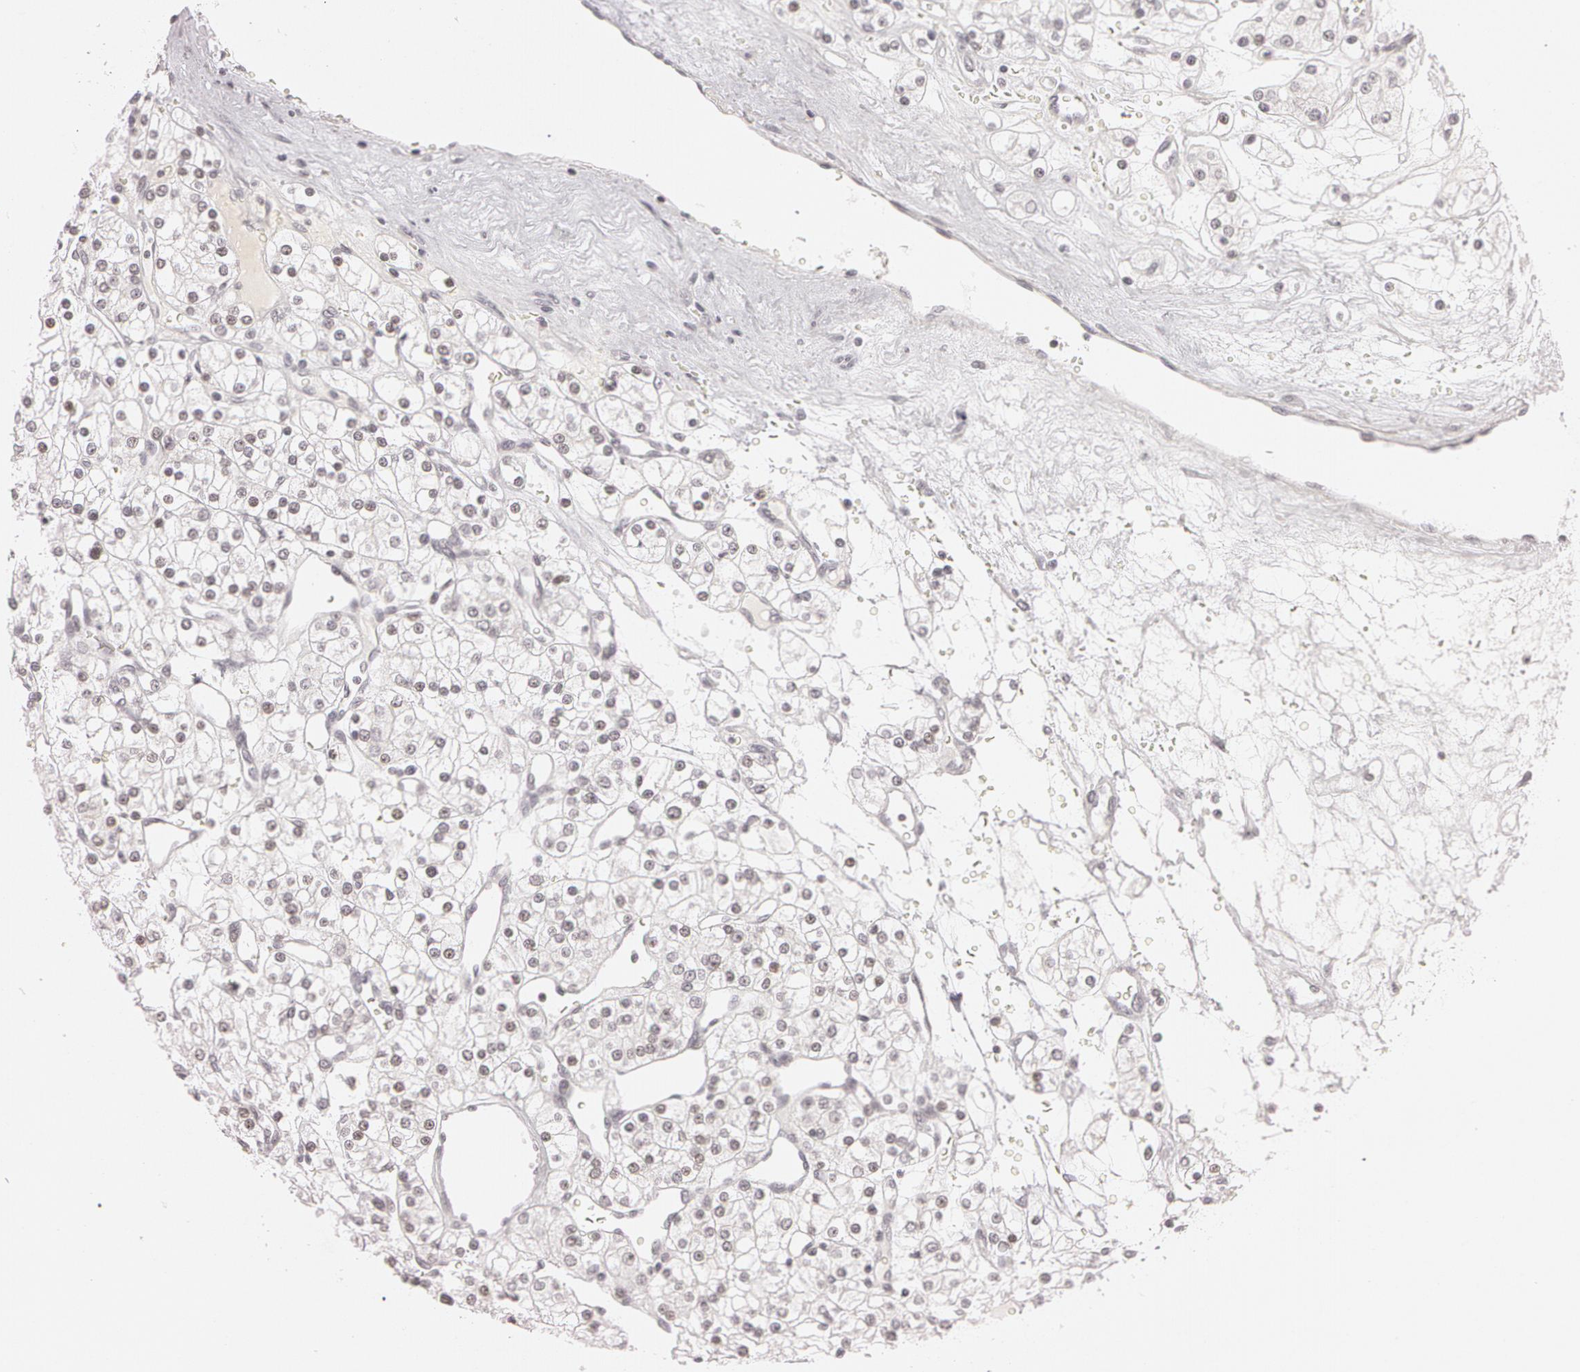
{"staining": {"intensity": "moderate", "quantity": ">75%", "location": "nuclear"}, "tissue": "renal cancer", "cell_type": "Tumor cells", "image_type": "cancer", "snomed": [{"axis": "morphology", "description": "Adenocarcinoma, NOS"}, {"axis": "topography", "description": "Kidney"}], "caption": "Moderate nuclear protein expression is identified in about >75% of tumor cells in renal cancer (adenocarcinoma). (DAB IHC, brown staining for protein, blue staining for nuclei).", "gene": "FBL", "patient": {"sex": "female", "age": 62}}